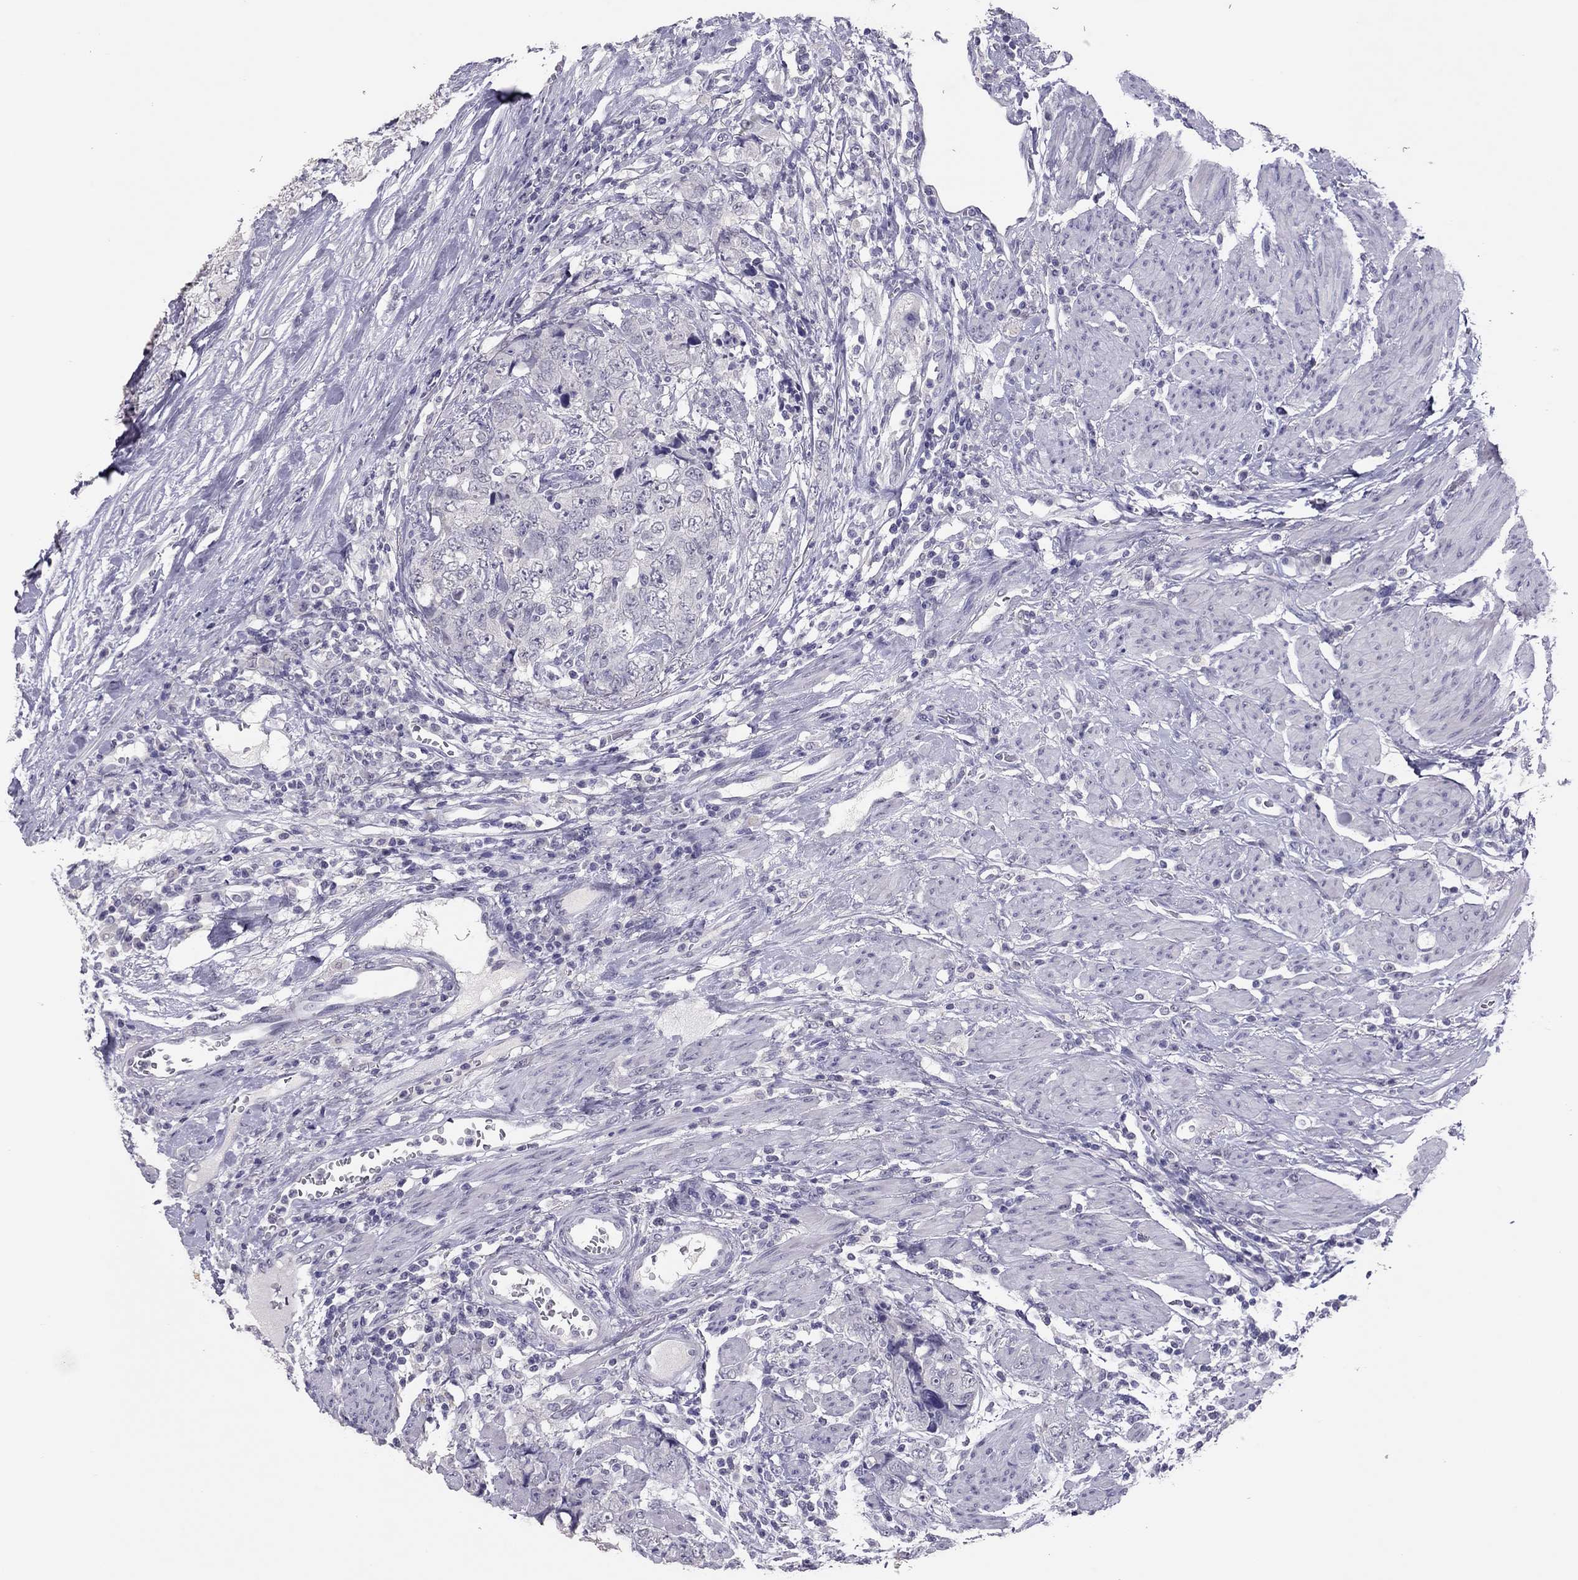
{"staining": {"intensity": "negative", "quantity": "none", "location": "none"}, "tissue": "urothelial cancer", "cell_type": "Tumor cells", "image_type": "cancer", "snomed": [{"axis": "morphology", "description": "Urothelial carcinoma, High grade"}, {"axis": "topography", "description": "Urinary bladder"}], "caption": "This photomicrograph is of high-grade urothelial carcinoma stained with immunohistochemistry to label a protein in brown with the nuclei are counter-stained blue. There is no positivity in tumor cells.", "gene": "PSMB11", "patient": {"sex": "female", "age": 78}}